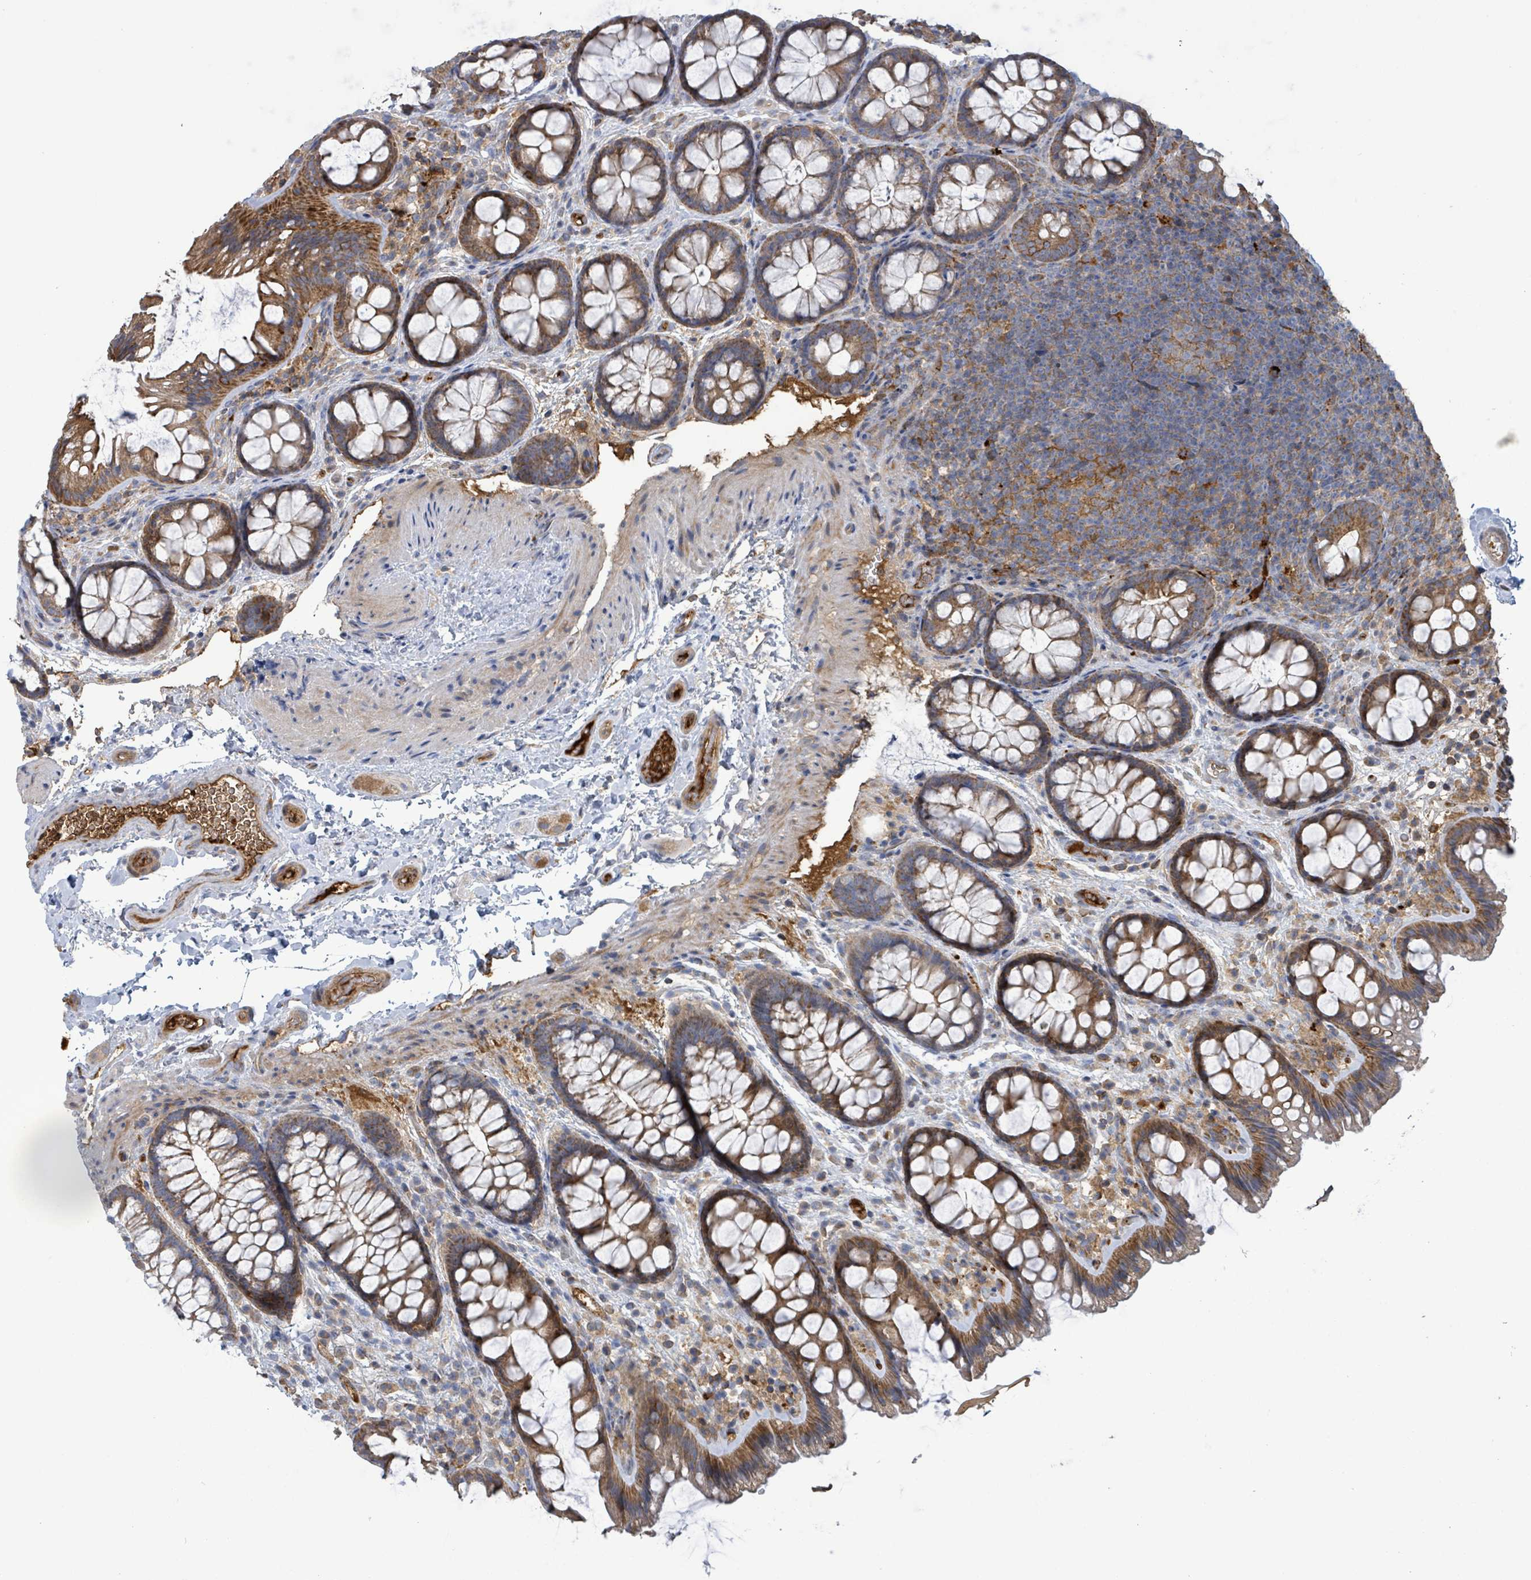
{"staining": {"intensity": "weak", "quantity": "<25%", "location": "cytoplasmic/membranous"}, "tissue": "colon", "cell_type": "Endothelial cells", "image_type": "normal", "snomed": [{"axis": "morphology", "description": "Normal tissue, NOS"}, {"axis": "topography", "description": "Colon"}], "caption": "This is an IHC histopathology image of benign colon. There is no positivity in endothelial cells.", "gene": "PLAAT1", "patient": {"sex": "male", "age": 46}}